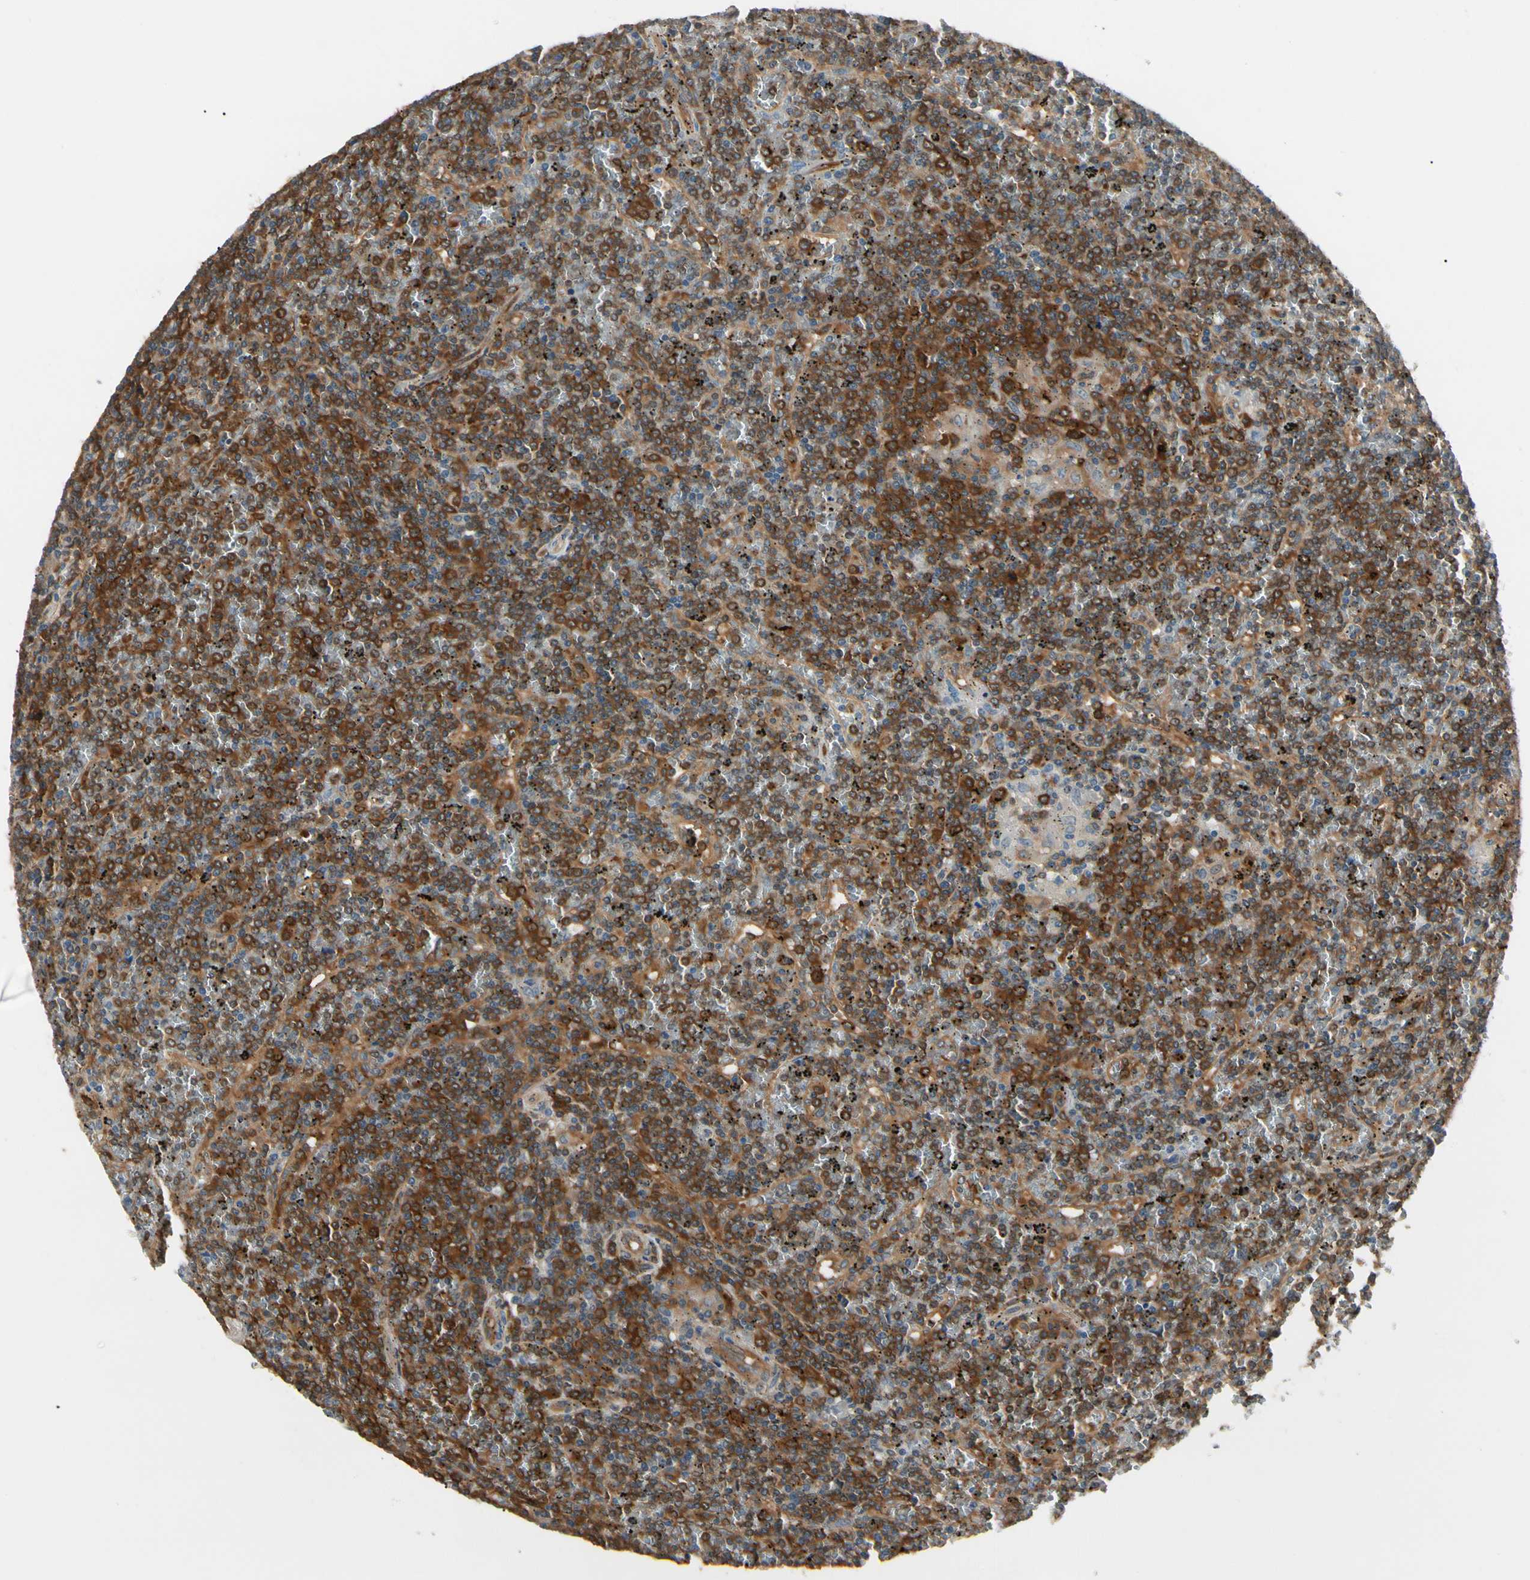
{"staining": {"intensity": "strong", "quantity": ">75%", "location": "cytoplasmic/membranous"}, "tissue": "lymphoma", "cell_type": "Tumor cells", "image_type": "cancer", "snomed": [{"axis": "morphology", "description": "Malignant lymphoma, non-Hodgkin's type, Low grade"}, {"axis": "topography", "description": "Spleen"}], "caption": "This is a histology image of IHC staining of low-grade malignant lymphoma, non-Hodgkin's type, which shows strong expression in the cytoplasmic/membranous of tumor cells.", "gene": "NME1-NME2", "patient": {"sex": "female", "age": 19}}